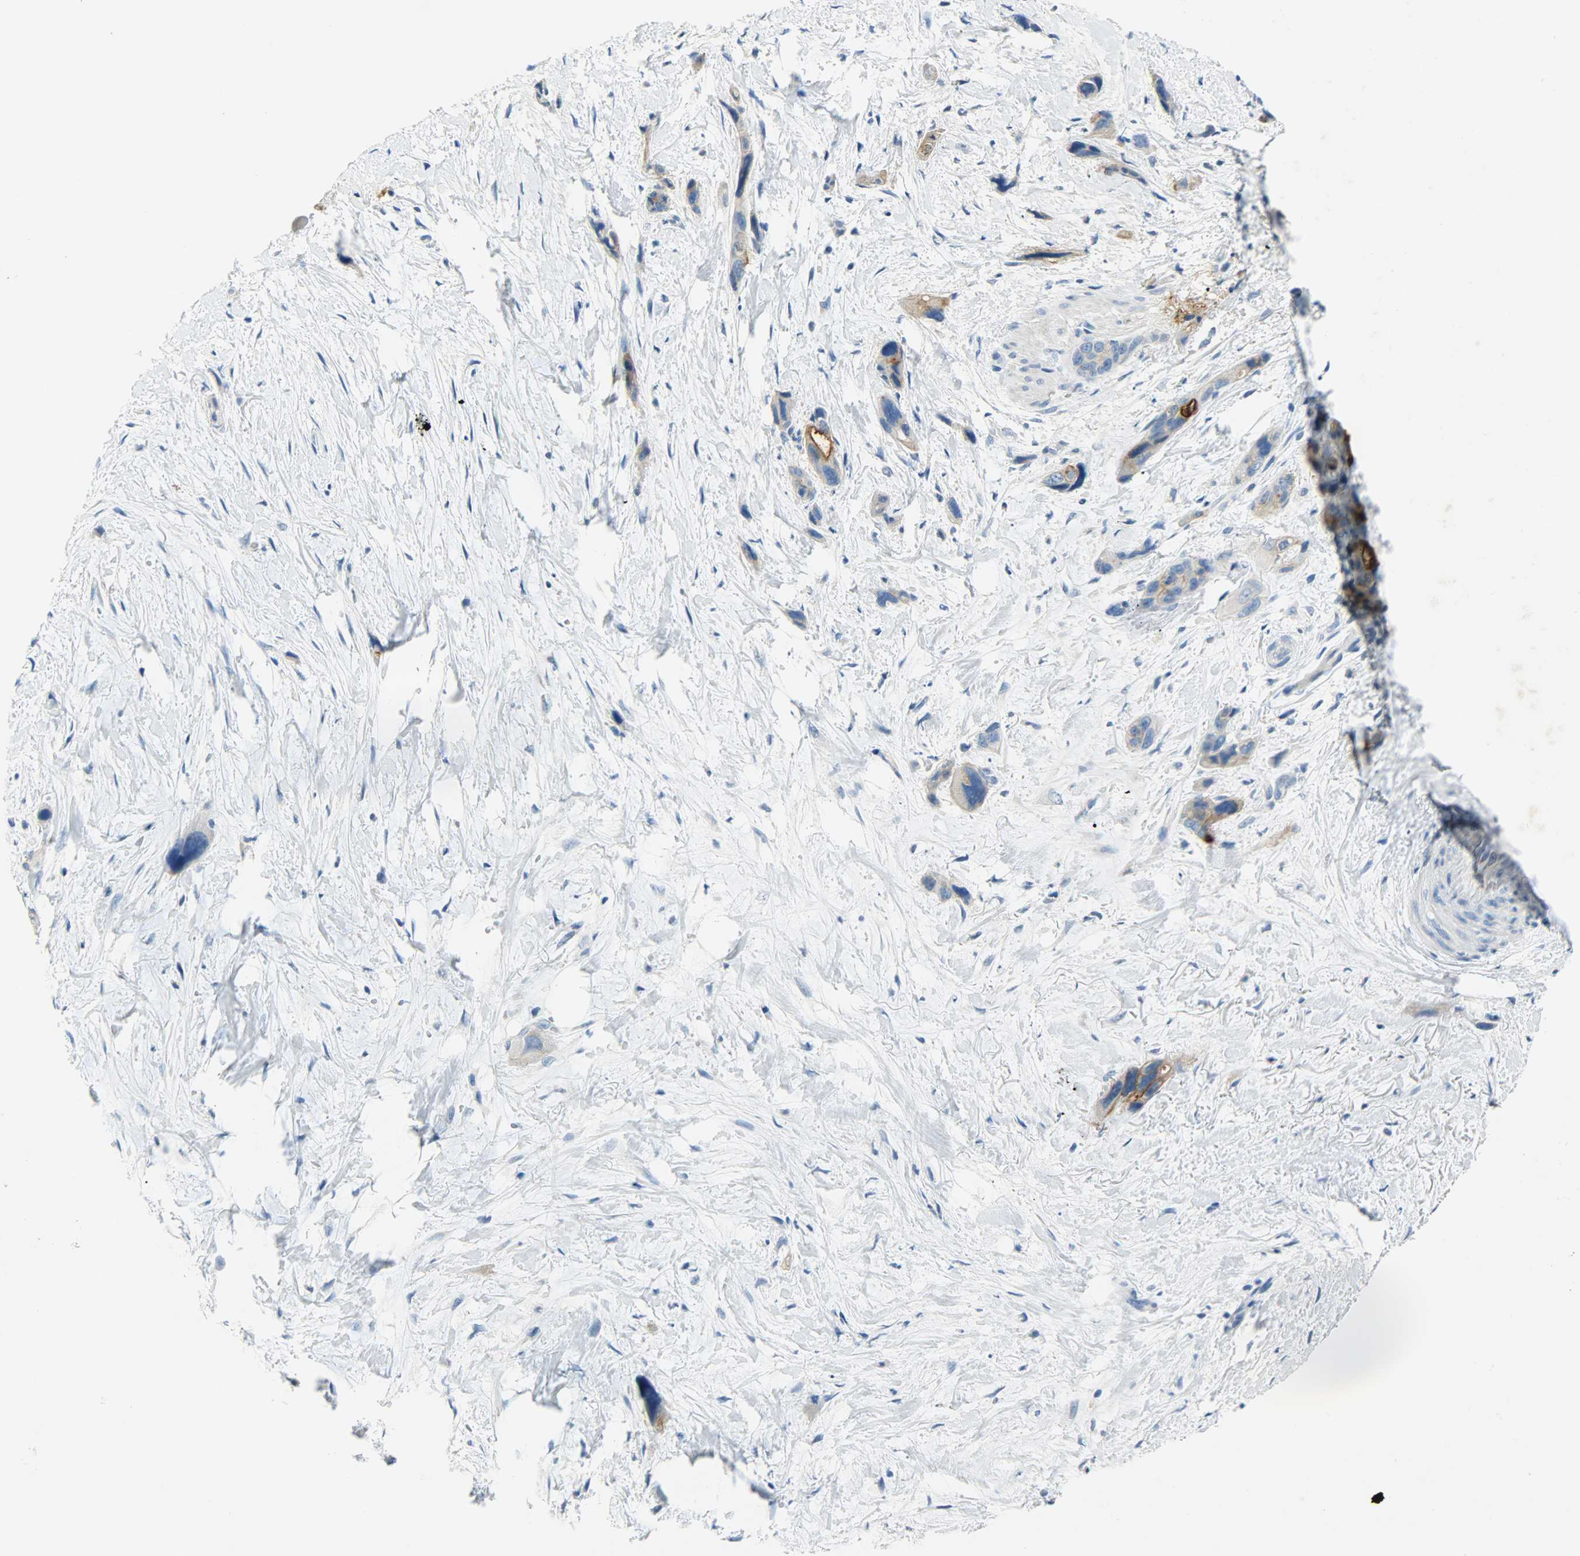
{"staining": {"intensity": "moderate", "quantity": ">75%", "location": "cytoplasmic/membranous"}, "tissue": "pancreatic cancer", "cell_type": "Tumor cells", "image_type": "cancer", "snomed": [{"axis": "morphology", "description": "Adenocarcinoma, NOS"}, {"axis": "topography", "description": "Pancreas"}], "caption": "The histopathology image reveals staining of pancreatic cancer, revealing moderate cytoplasmic/membranous protein staining (brown color) within tumor cells. (IHC, brightfield microscopy, high magnification).", "gene": "PROM1", "patient": {"sex": "male", "age": 46}}